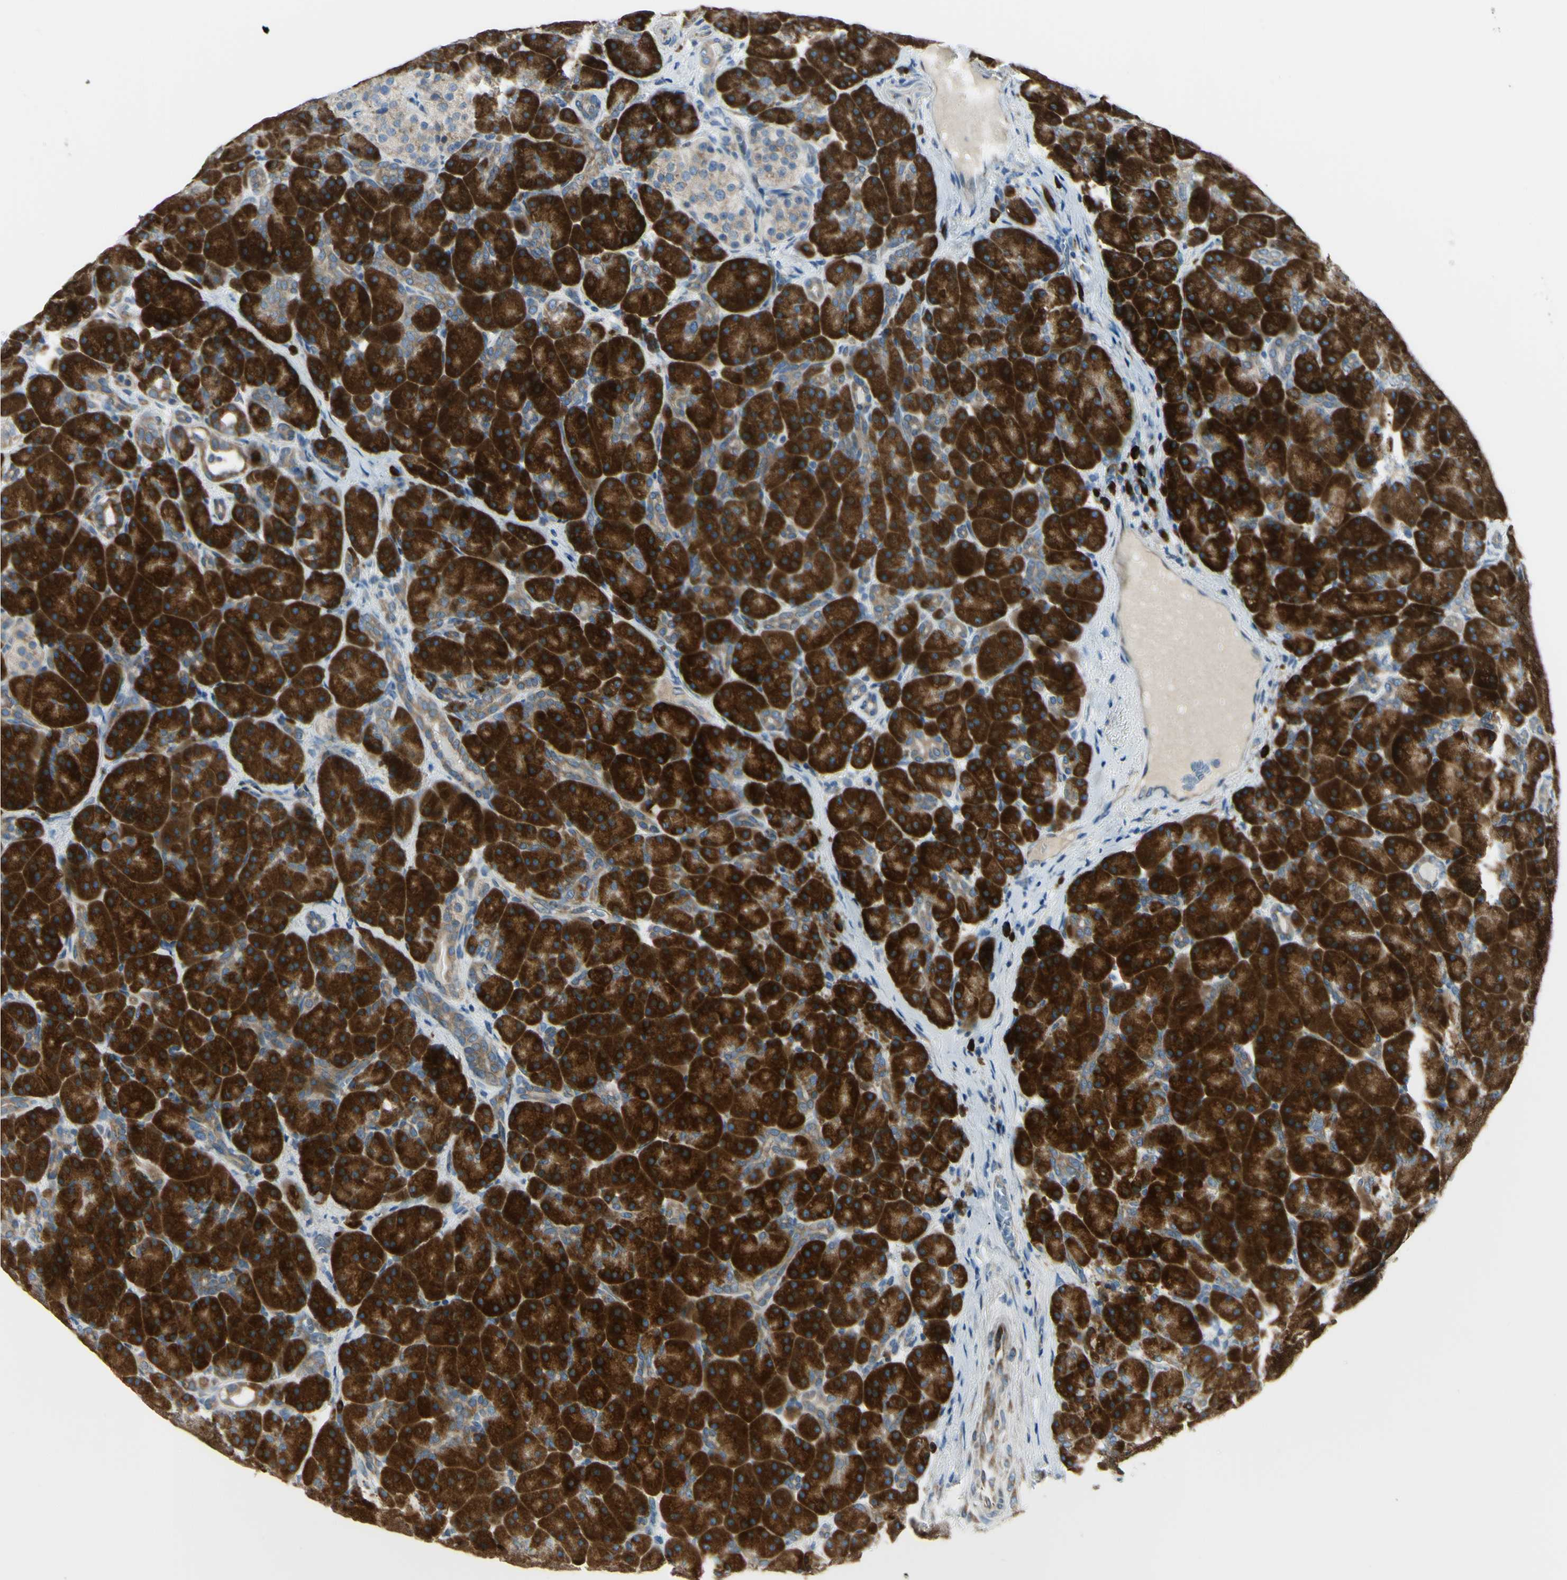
{"staining": {"intensity": "strong", "quantity": ">75%", "location": "cytoplasmic/membranous"}, "tissue": "pancreas", "cell_type": "Exocrine glandular cells", "image_type": "normal", "snomed": [{"axis": "morphology", "description": "Normal tissue, NOS"}, {"axis": "topography", "description": "Pancreas"}], "caption": "Strong cytoplasmic/membranous positivity for a protein is appreciated in about >75% of exocrine glandular cells of normal pancreas using IHC.", "gene": "SELENOS", "patient": {"sex": "male", "age": 66}}